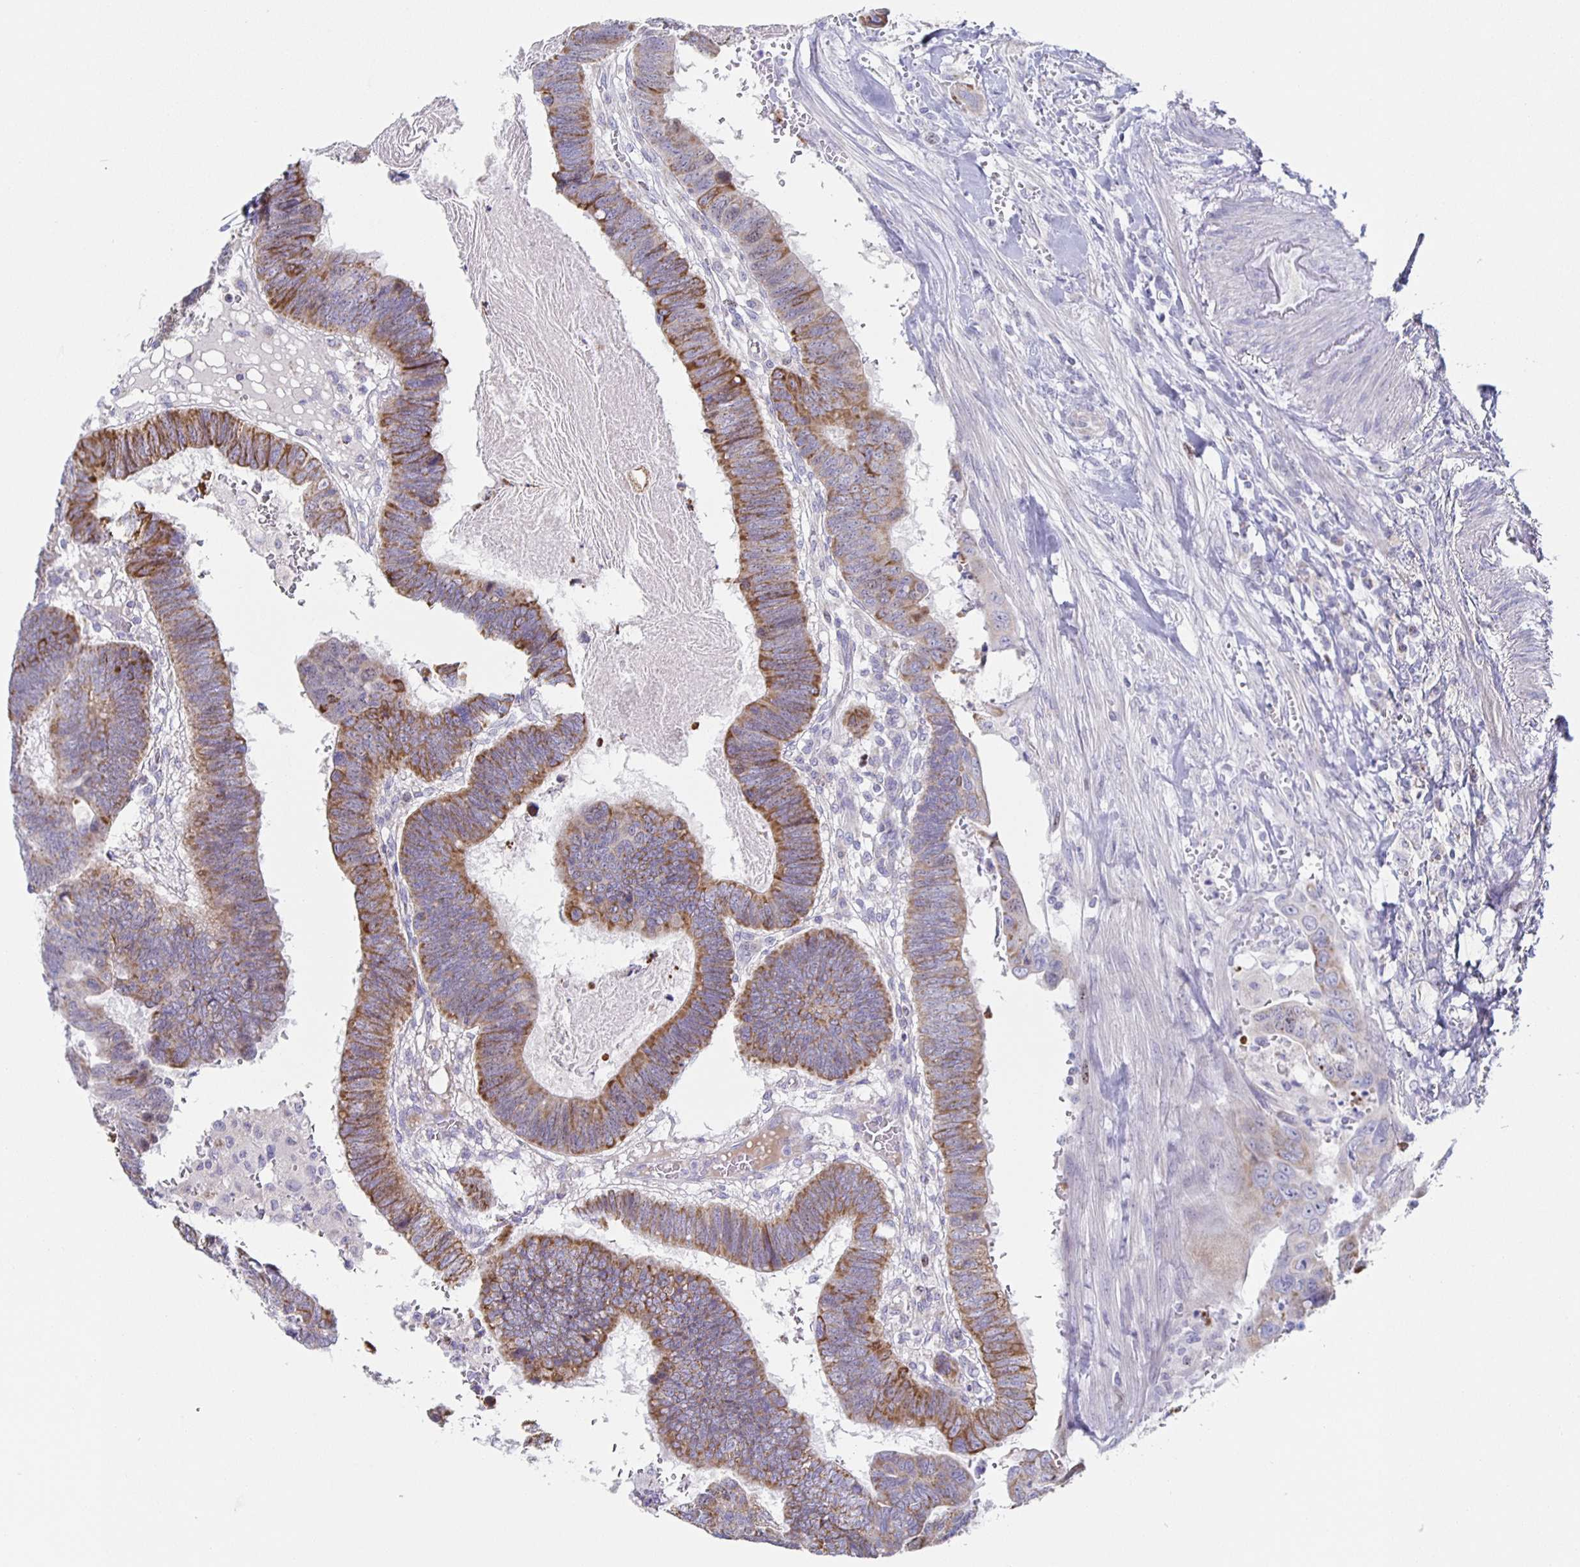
{"staining": {"intensity": "moderate", "quantity": "25%-75%", "location": "cytoplasmic/membranous"}, "tissue": "colorectal cancer", "cell_type": "Tumor cells", "image_type": "cancer", "snomed": [{"axis": "morphology", "description": "Adenocarcinoma, NOS"}, {"axis": "topography", "description": "Colon"}], "caption": "Protein analysis of colorectal cancer (adenocarcinoma) tissue shows moderate cytoplasmic/membranous staining in approximately 25%-75% of tumor cells. The protein of interest is shown in brown color, while the nuclei are stained blue.", "gene": "CENPH", "patient": {"sex": "male", "age": 62}}